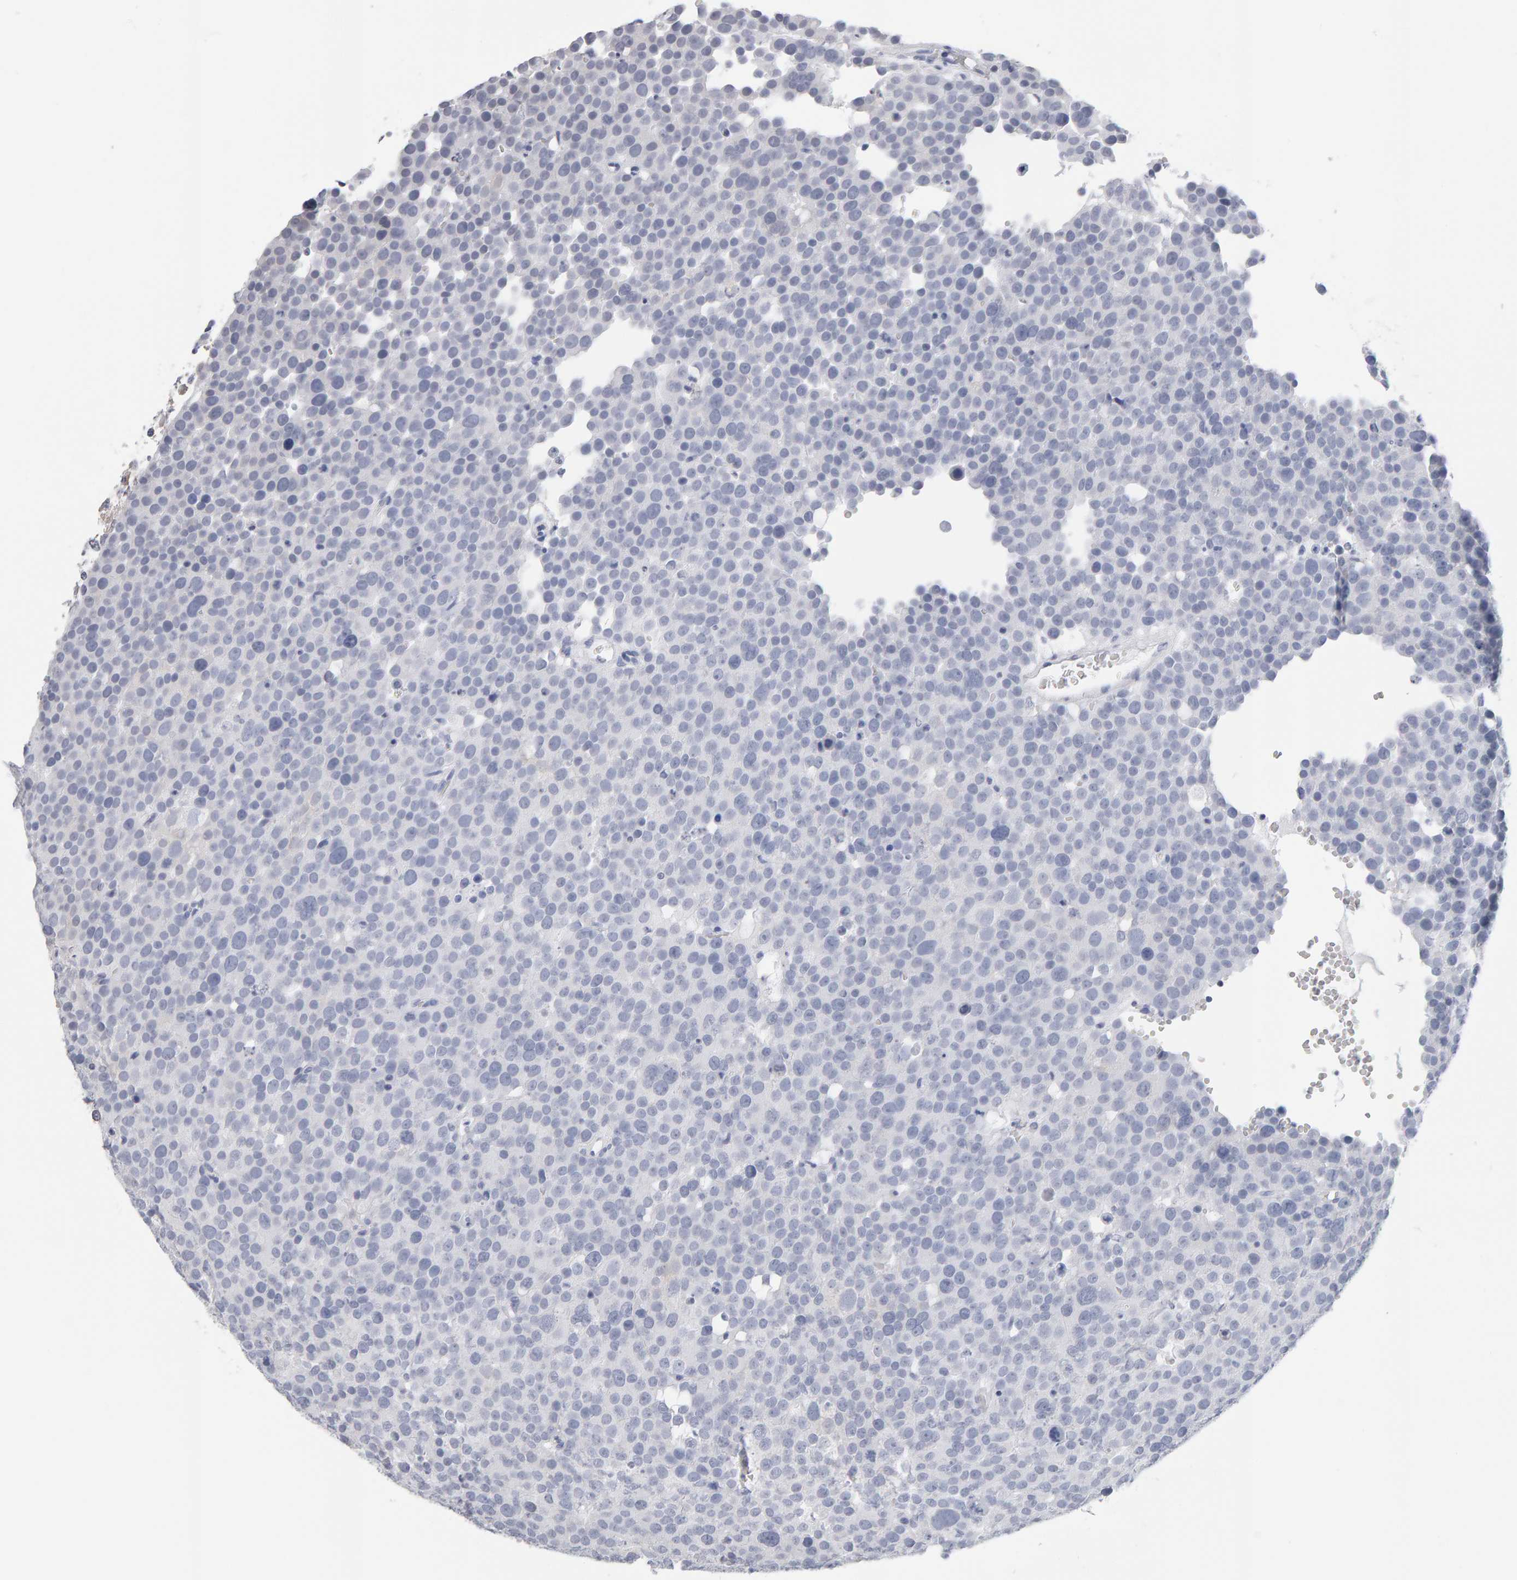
{"staining": {"intensity": "negative", "quantity": "none", "location": "none"}, "tissue": "testis cancer", "cell_type": "Tumor cells", "image_type": "cancer", "snomed": [{"axis": "morphology", "description": "Seminoma, NOS"}, {"axis": "topography", "description": "Testis"}], "caption": "Immunohistochemistry of human testis cancer (seminoma) demonstrates no expression in tumor cells.", "gene": "CTH", "patient": {"sex": "male", "age": 71}}